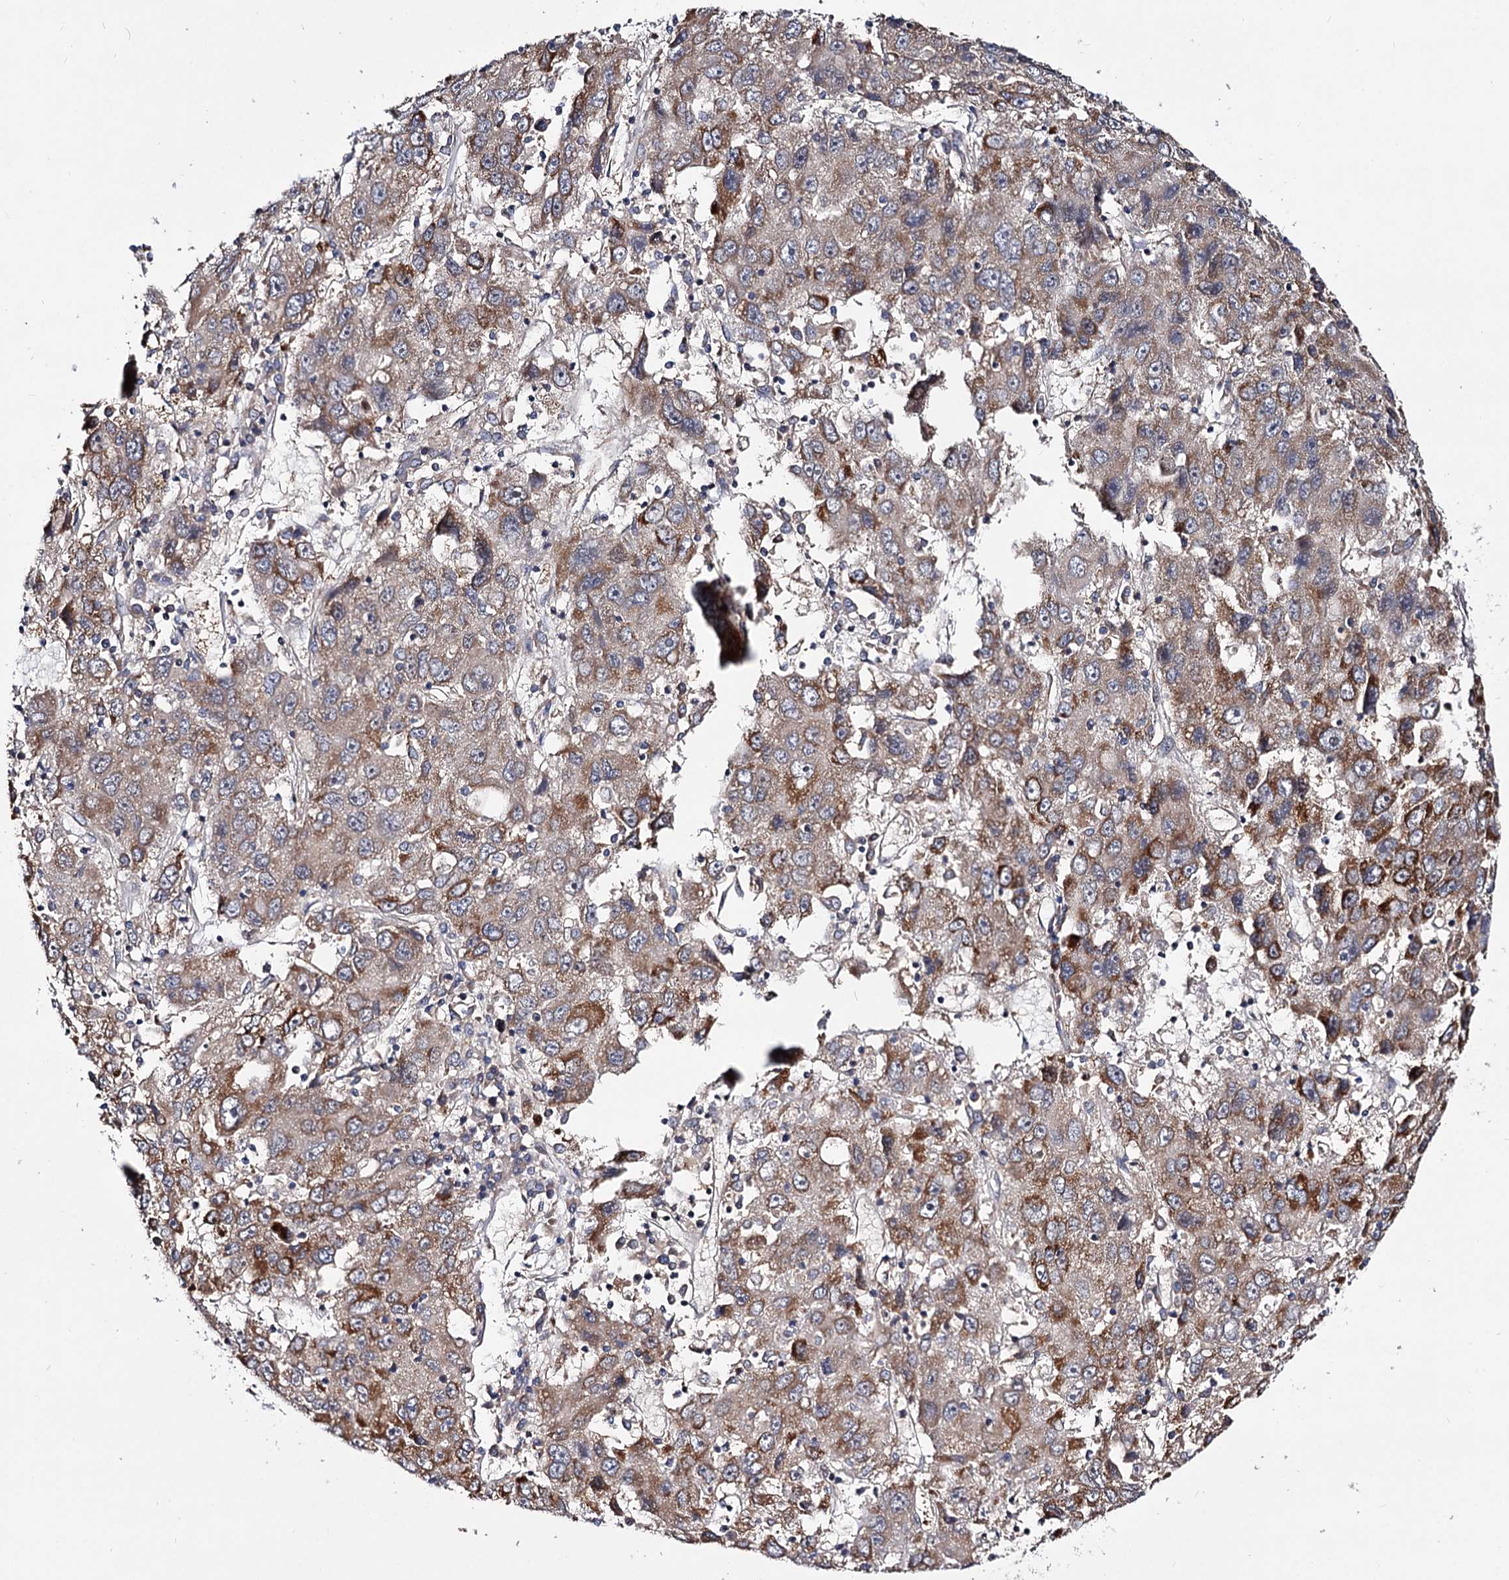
{"staining": {"intensity": "moderate", "quantity": "25%-75%", "location": "cytoplasmic/membranous"}, "tissue": "liver cancer", "cell_type": "Tumor cells", "image_type": "cancer", "snomed": [{"axis": "morphology", "description": "Carcinoma, Hepatocellular, NOS"}, {"axis": "topography", "description": "Liver"}], "caption": "Immunohistochemical staining of hepatocellular carcinoma (liver) shows medium levels of moderate cytoplasmic/membranous expression in about 25%-75% of tumor cells.", "gene": "CEP76", "patient": {"sex": "male", "age": 49}}